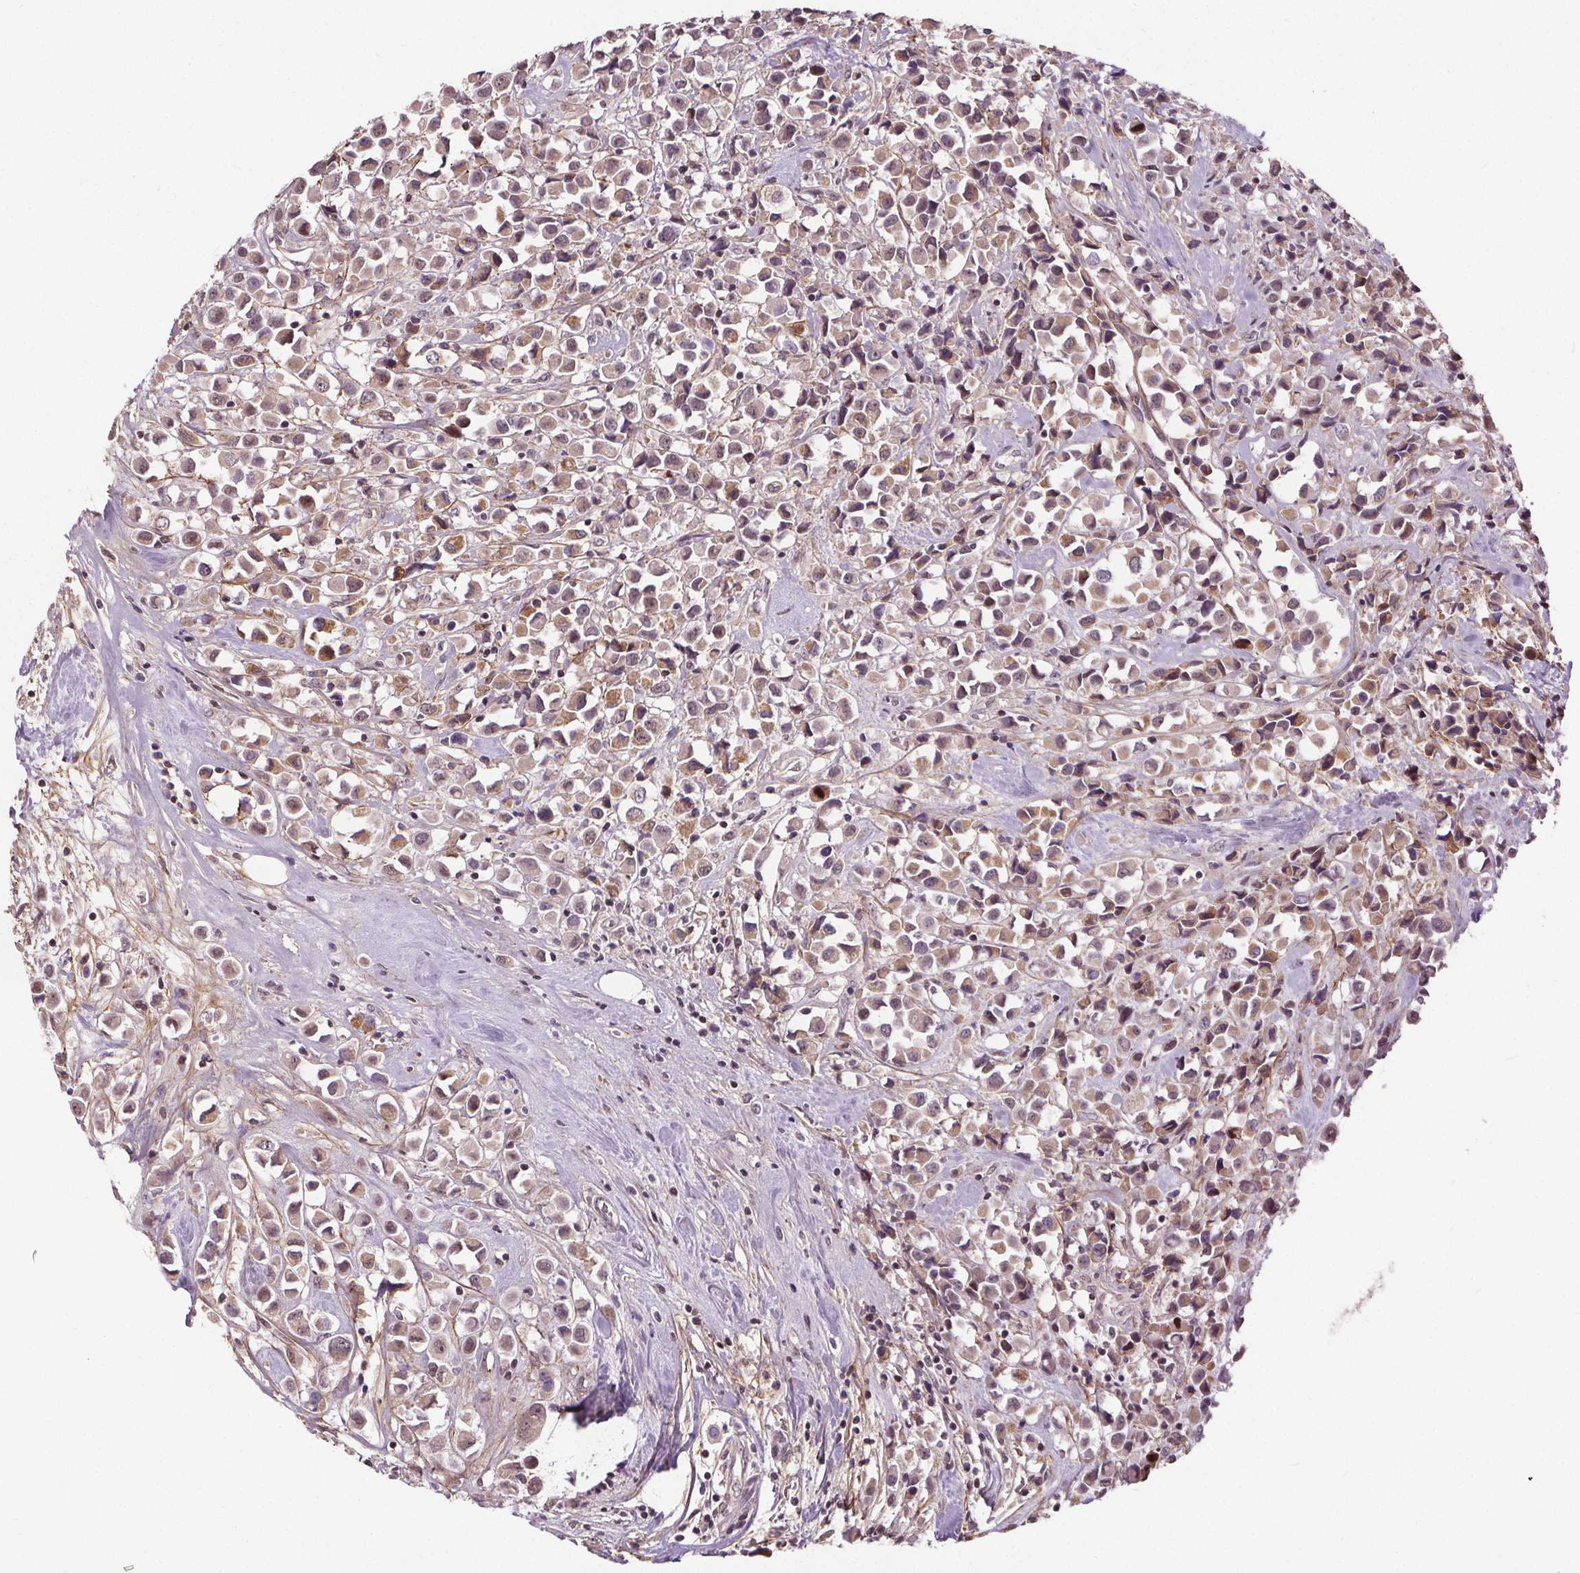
{"staining": {"intensity": "negative", "quantity": "none", "location": "none"}, "tissue": "breast cancer", "cell_type": "Tumor cells", "image_type": "cancer", "snomed": [{"axis": "morphology", "description": "Duct carcinoma"}, {"axis": "topography", "description": "Breast"}], "caption": "Breast cancer (invasive ductal carcinoma) was stained to show a protein in brown. There is no significant staining in tumor cells.", "gene": "KIAA0232", "patient": {"sex": "female", "age": 61}}